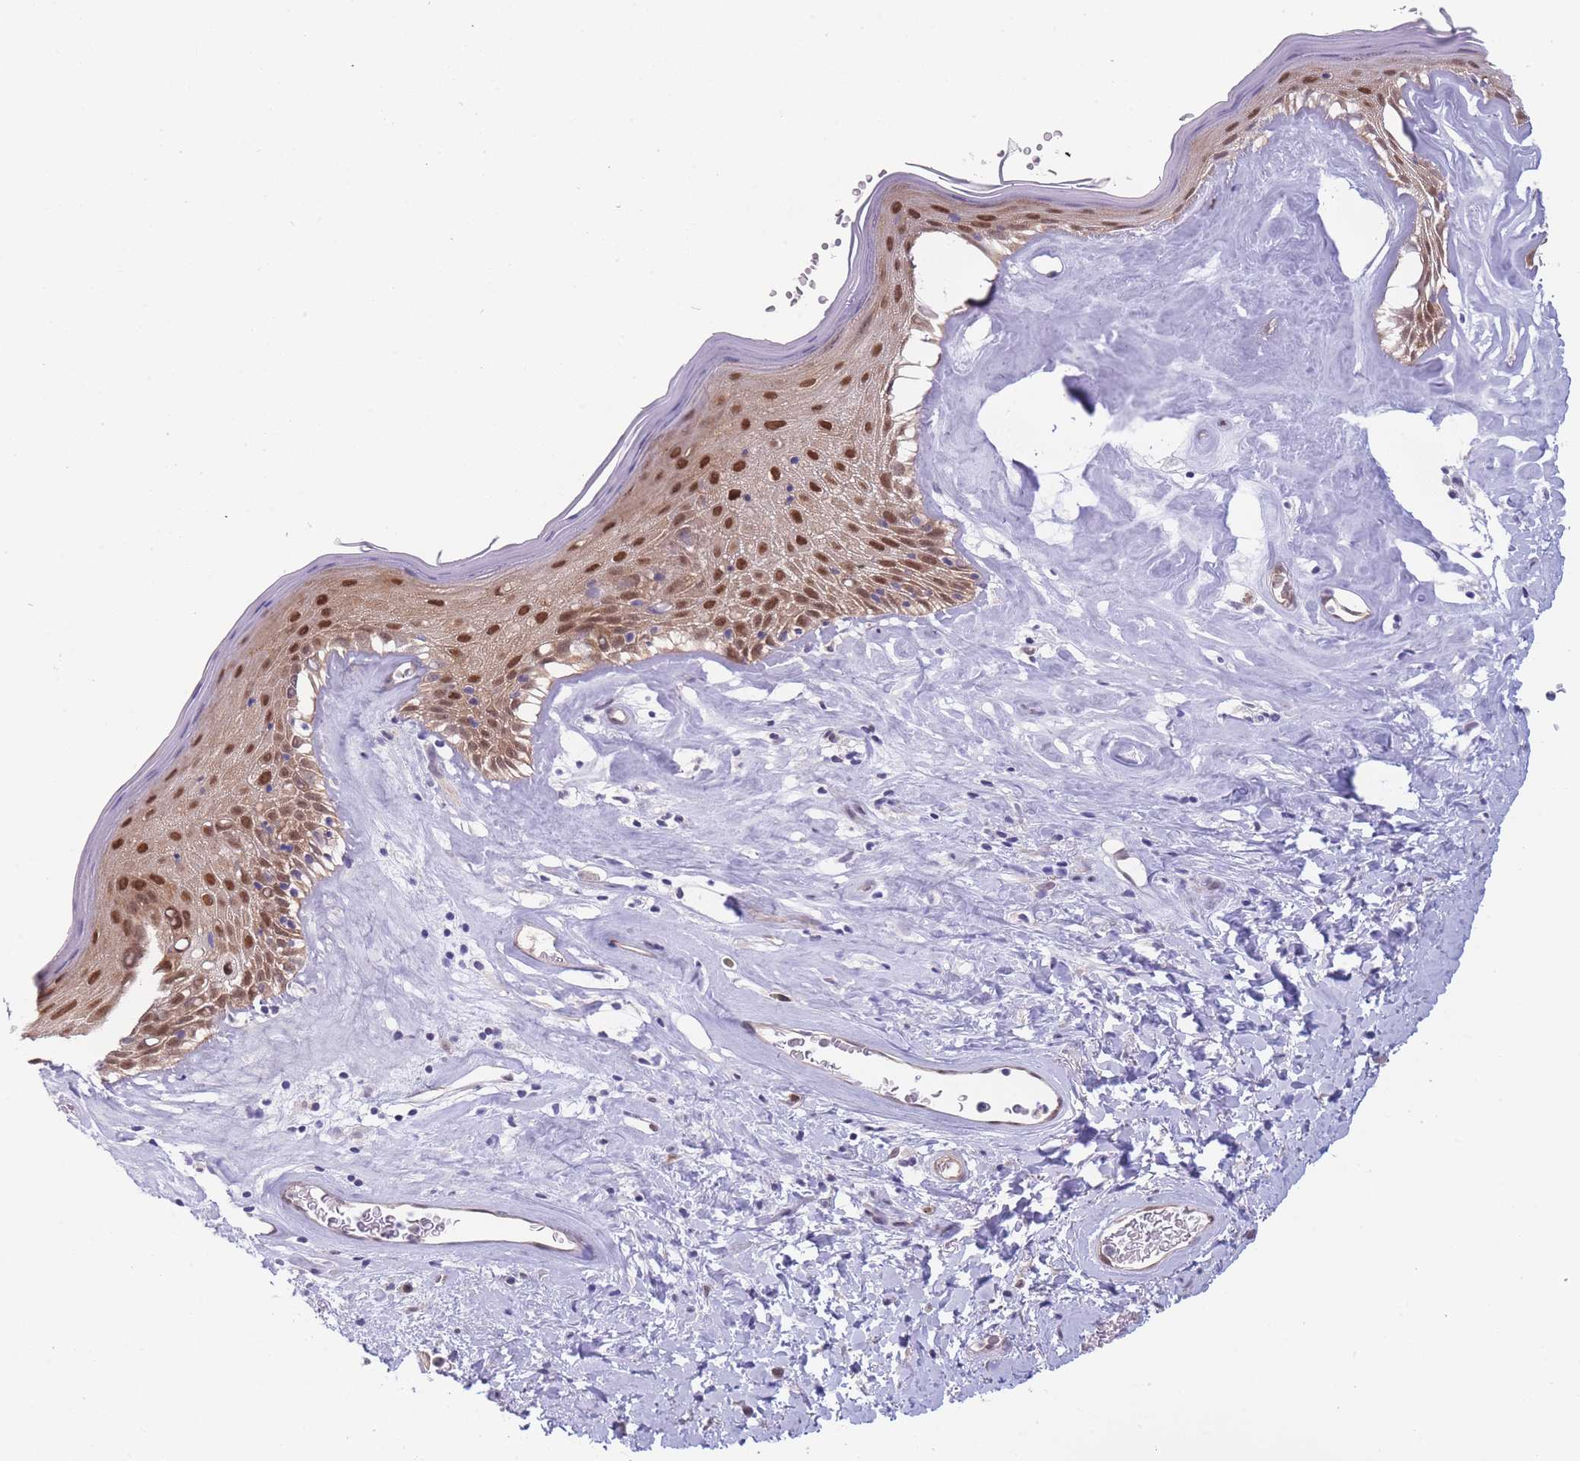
{"staining": {"intensity": "strong", "quantity": "25%-75%", "location": "cytoplasmic/membranous,nuclear"}, "tissue": "skin", "cell_type": "Epidermal cells", "image_type": "normal", "snomed": [{"axis": "morphology", "description": "Normal tissue, NOS"}, {"axis": "morphology", "description": "Inflammation, NOS"}, {"axis": "topography", "description": "Vulva"}], "caption": "Immunohistochemistry (IHC) of unremarkable human skin displays high levels of strong cytoplasmic/membranous,nuclear expression in about 25%-75% of epidermal cells.", "gene": "NSFL1C", "patient": {"sex": "female", "age": 86}}